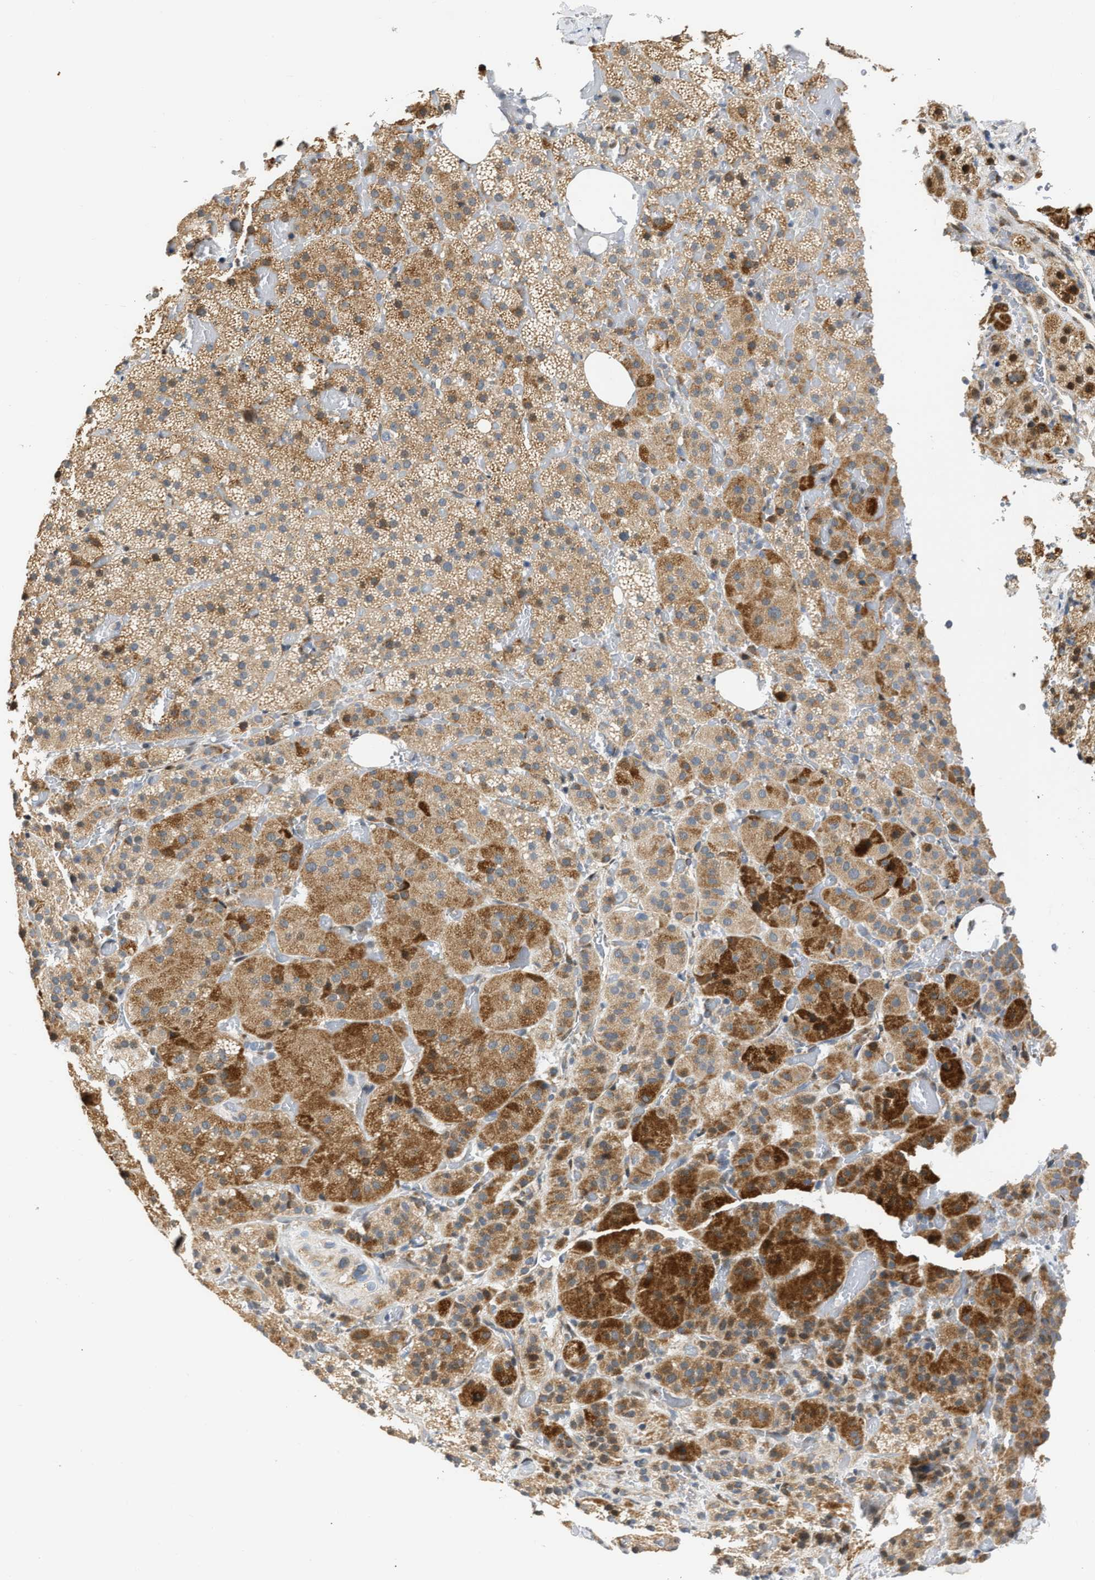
{"staining": {"intensity": "moderate", "quantity": ">75%", "location": "cytoplasmic/membranous"}, "tissue": "adrenal gland", "cell_type": "Glandular cells", "image_type": "normal", "snomed": [{"axis": "morphology", "description": "Normal tissue, NOS"}, {"axis": "topography", "description": "Adrenal gland"}], "caption": "Glandular cells reveal moderate cytoplasmic/membranous expression in approximately >75% of cells in unremarkable adrenal gland.", "gene": "DEPTOR", "patient": {"sex": "female", "age": 59}}